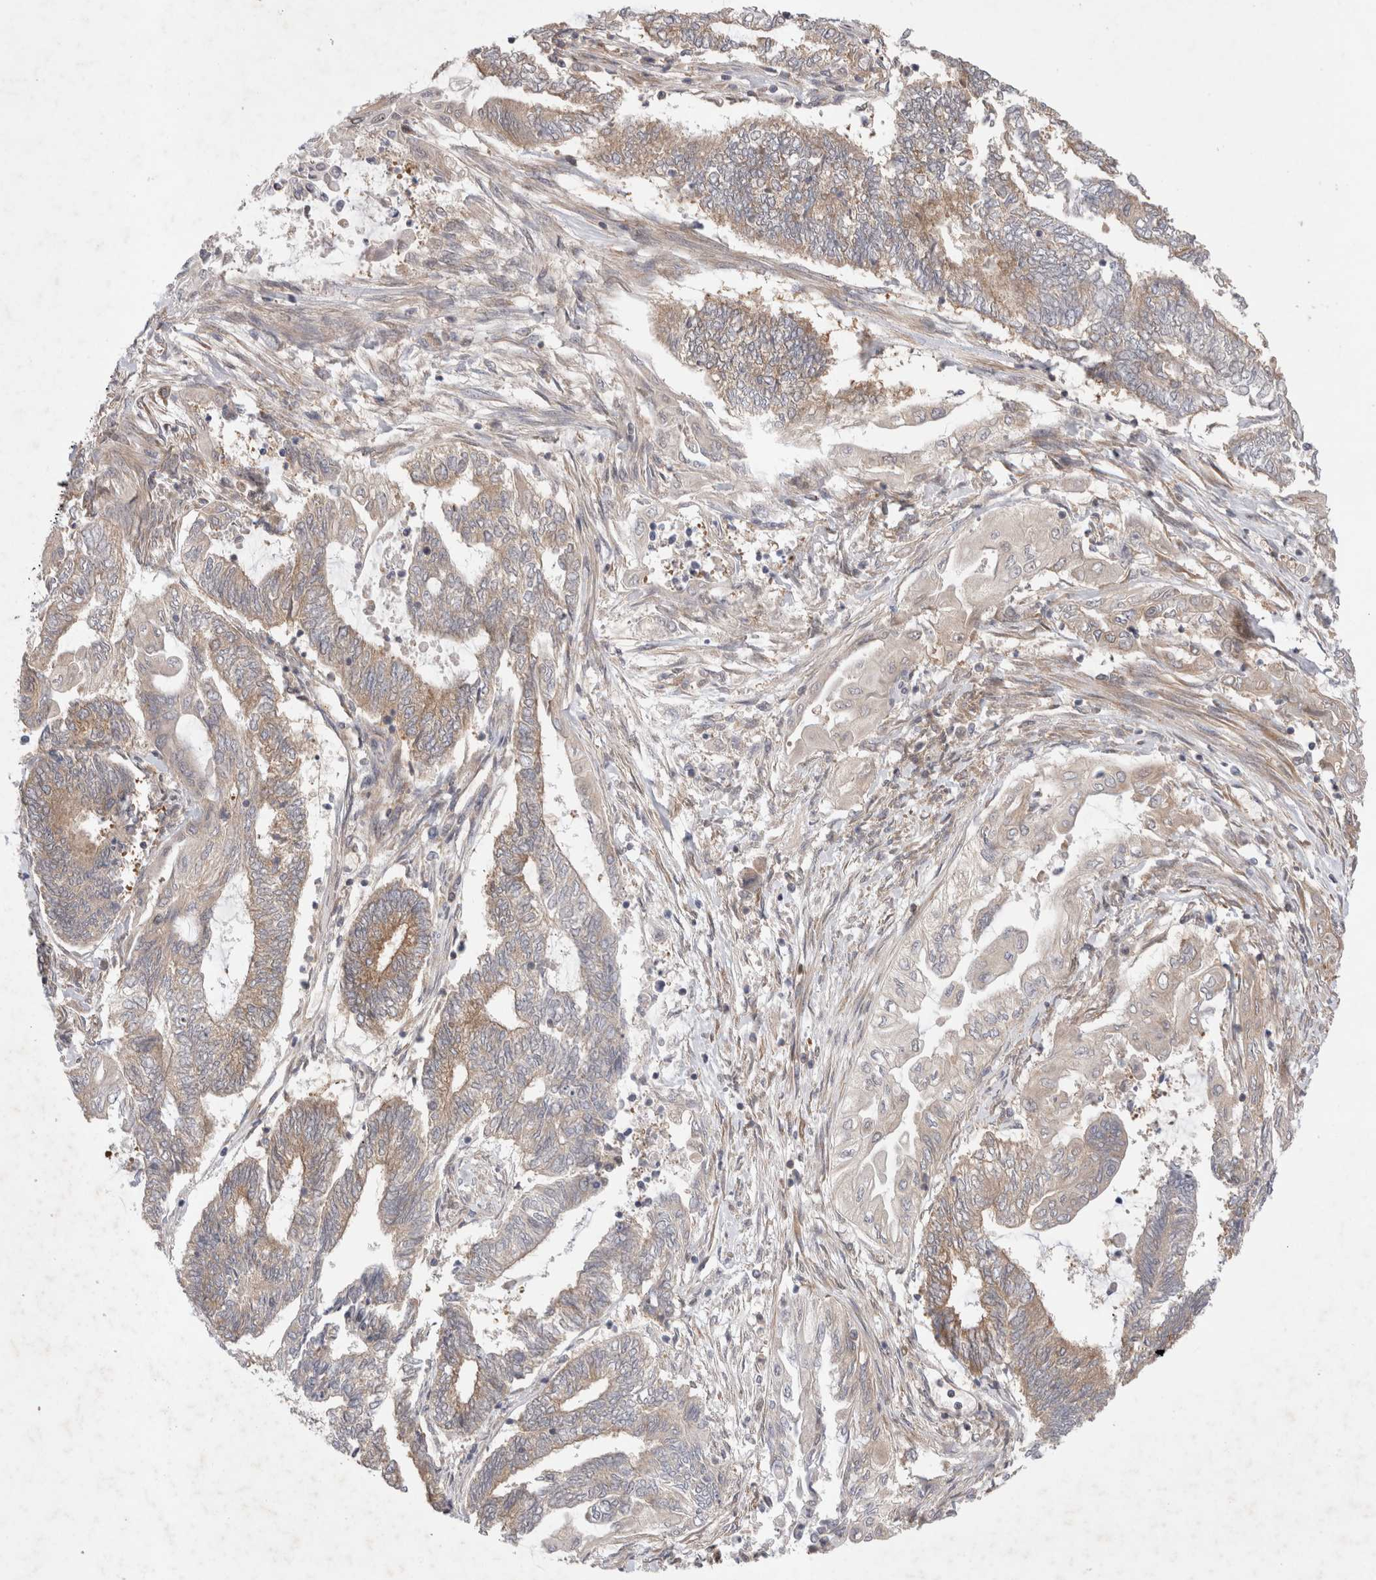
{"staining": {"intensity": "weak", "quantity": "25%-75%", "location": "cytoplasmic/membranous"}, "tissue": "endometrial cancer", "cell_type": "Tumor cells", "image_type": "cancer", "snomed": [{"axis": "morphology", "description": "Adenocarcinoma, NOS"}, {"axis": "topography", "description": "Uterus"}, {"axis": "topography", "description": "Endometrium"}], "caption": "Immunohistochemical staining of endometrial cancer demonstrates weak cytoplasmic/membranous protein staining in approximately 25%-75% of tumor cells.", "gene": "EIF3E", "patient": {"sex": "female", "age": 70}}